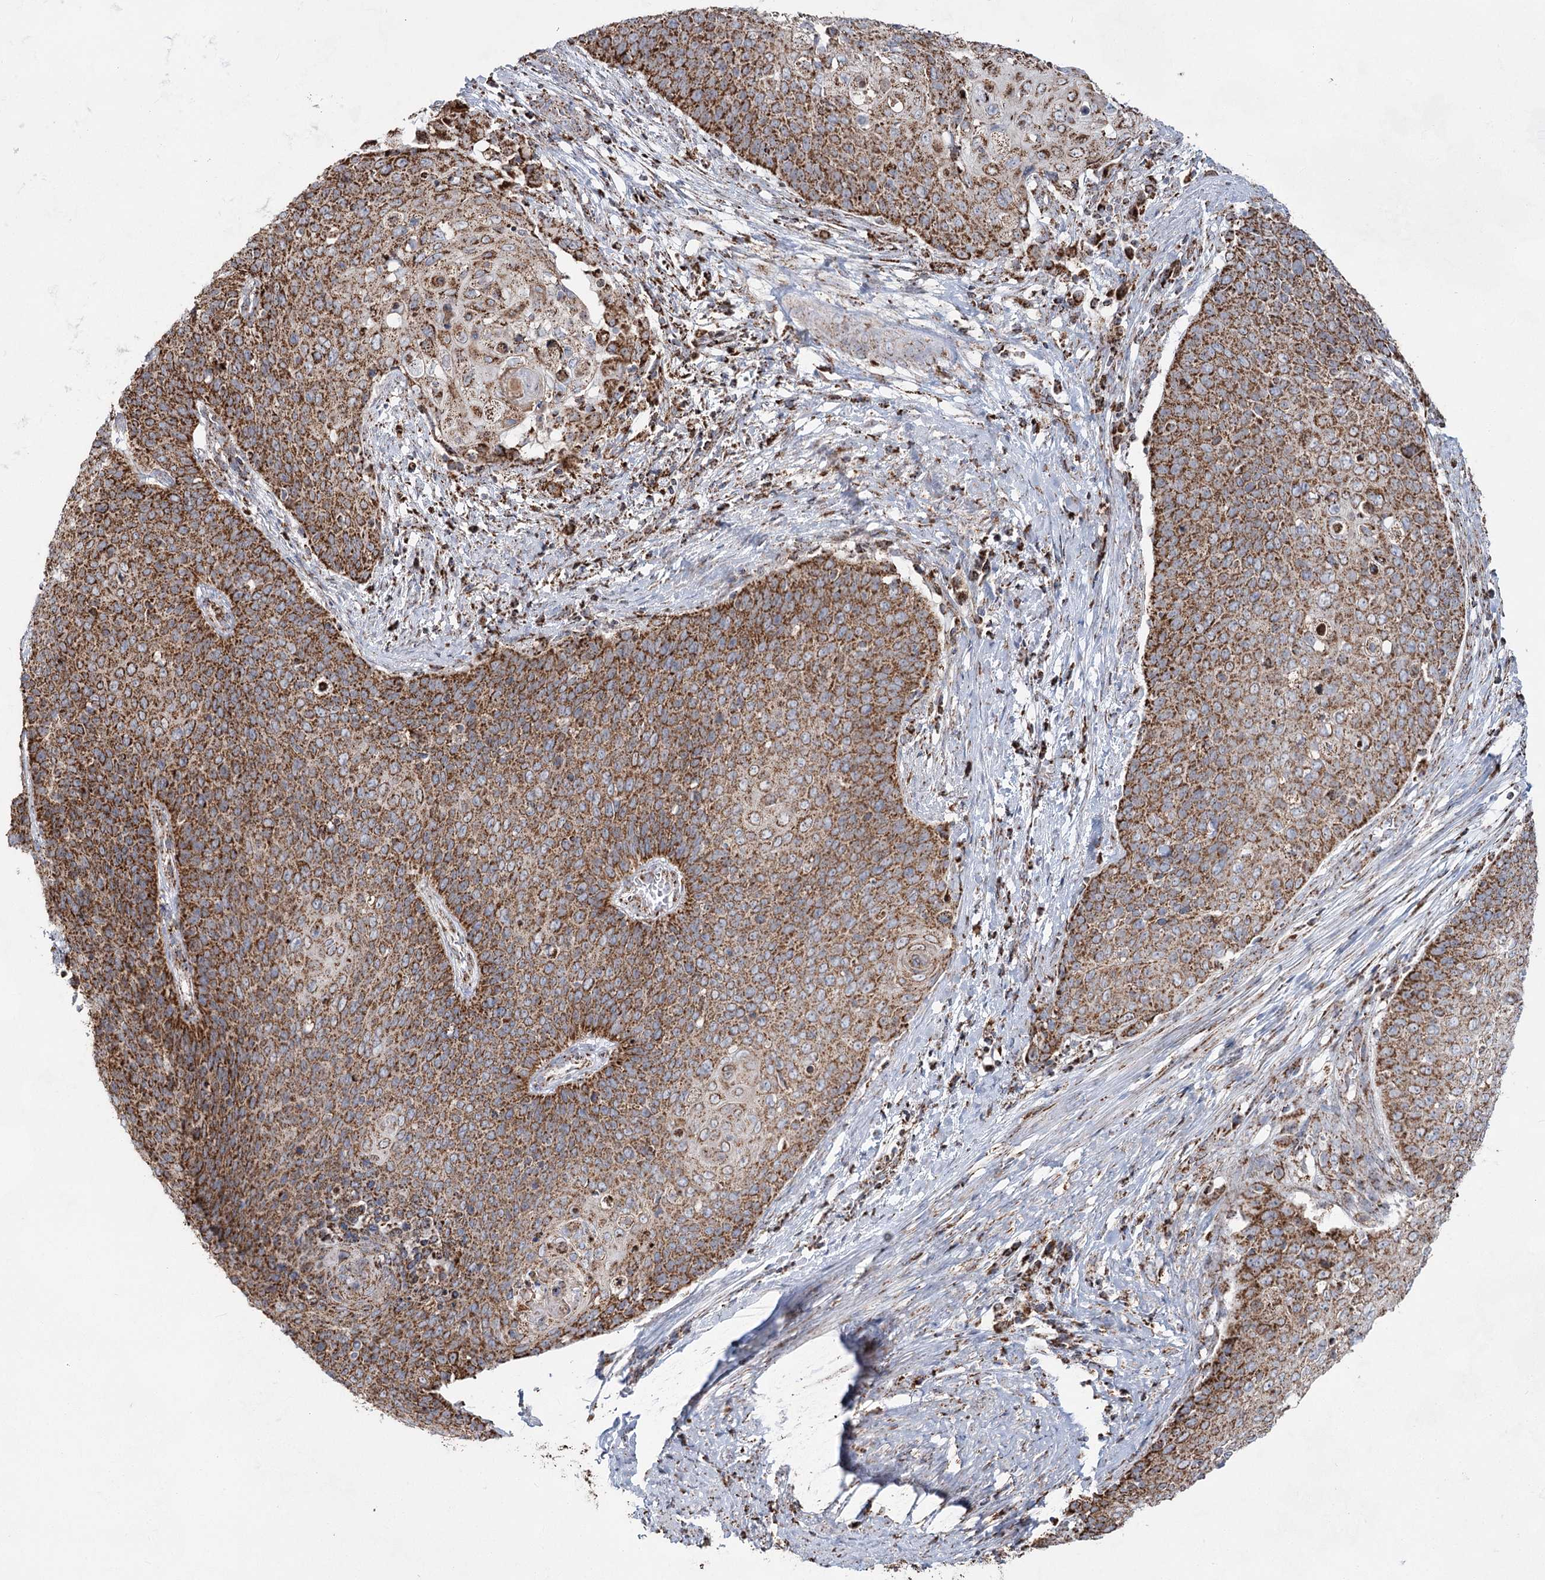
{"staining": {"intensity": "moderate", "quantity": ">75%", "location": "cytoplasmic/membranous"}, "tissue": "cervical cancer", "cell_type": "Tumor cells", "image_type": "cancer", "snomed": [{"axis": "morphology", "description": "Squamous cell carcinoma, NOS"}, {"axis": "topography", "description": "Cervix"}], "caption": "IHC of human cervical cancer (squamous cell carcinoma) reveals medium levels of moderate cytoplasmic/membranous expression in about >75% of tumor cells. (brown staining indicates protein expression, while blue staining denotes nuclei).", "gene": "CWF19L1", "patient": {"sex": "female", "age": 39}}